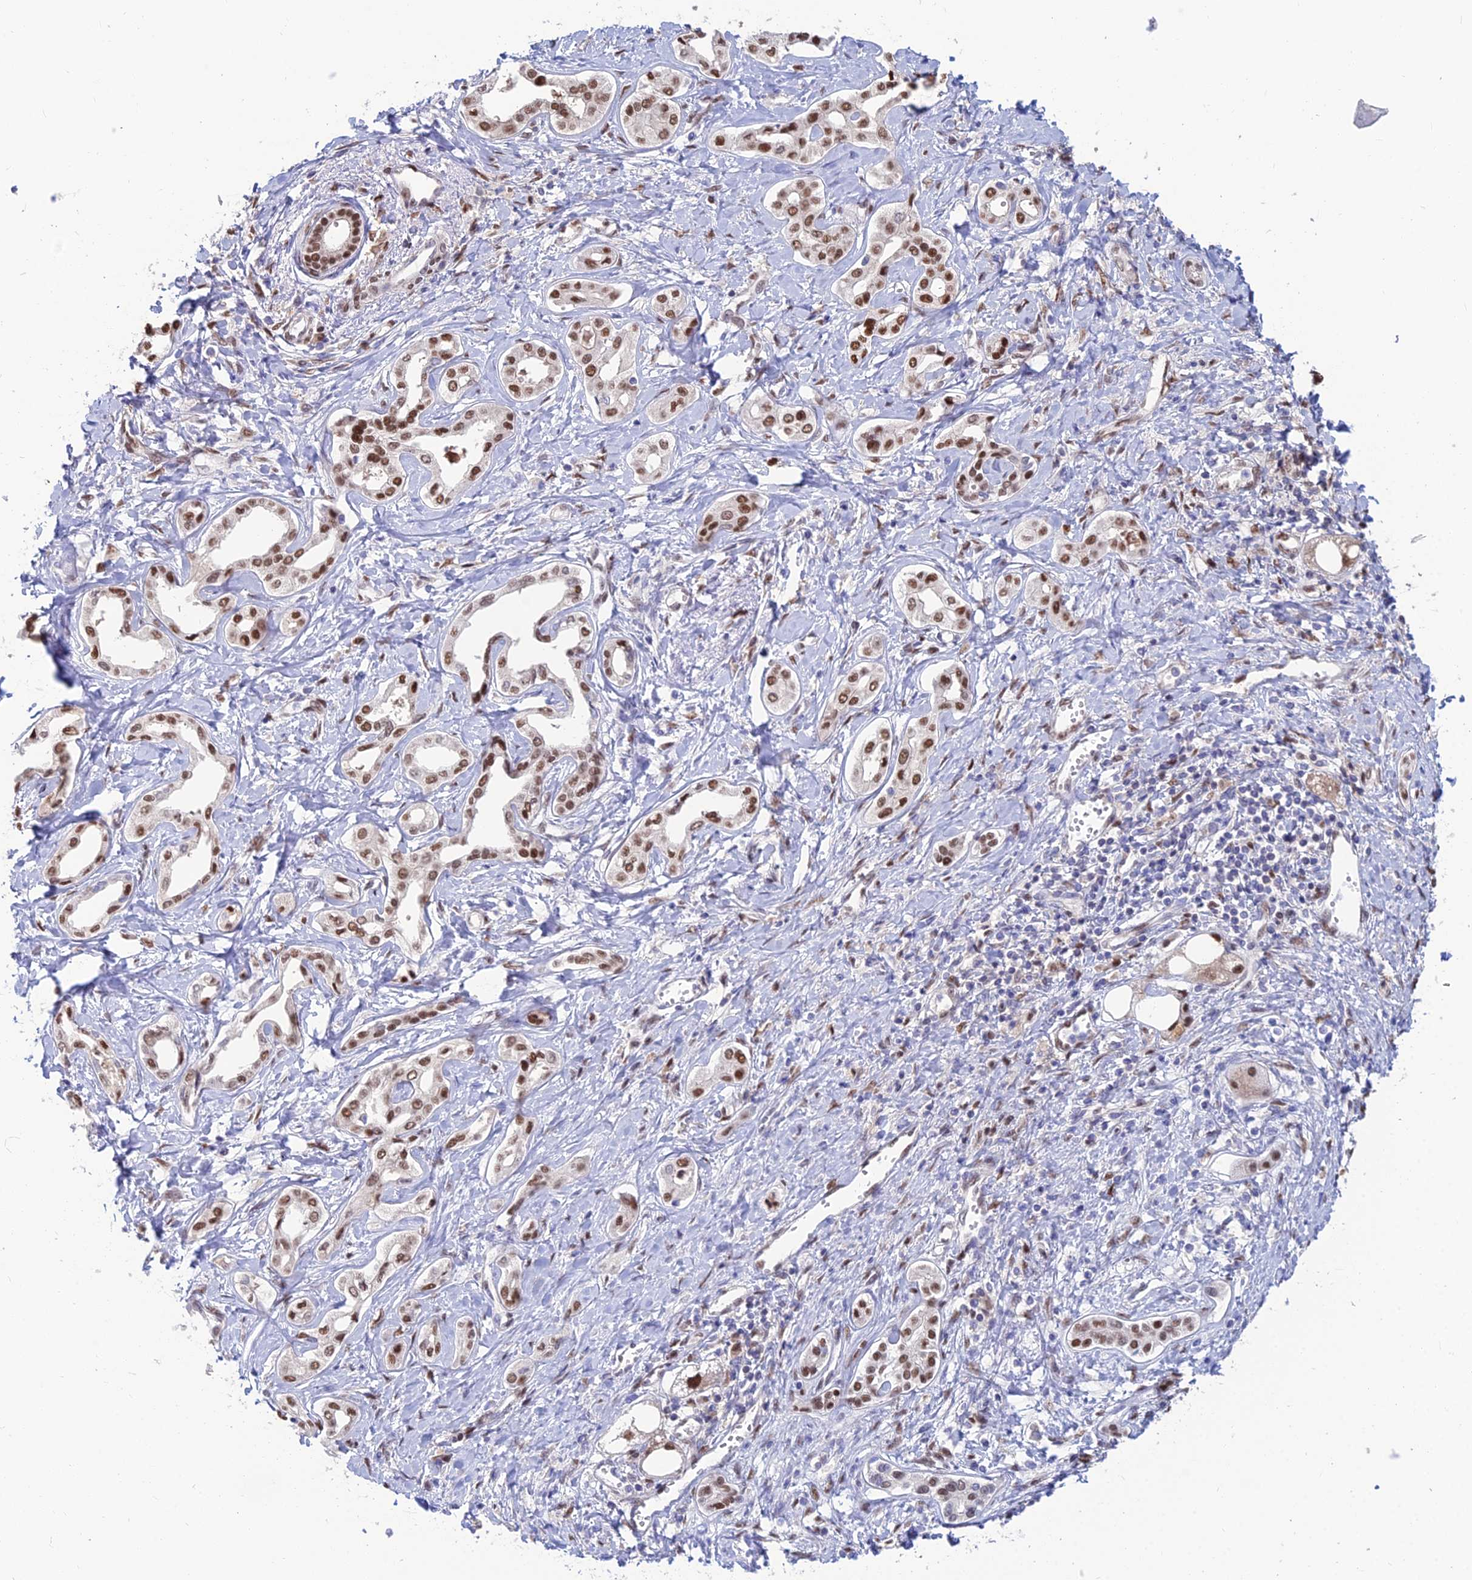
{"staining": {"intensity": "moderate", "quantity": ">75%", "location": "nuclear"}, "tissue": "liver cancer", "cell_type": "Tumor cells", "image_type": "cancer", "snomed": [{"axis": "morphology", "description": "Cholangiocarcinoma"}, {"axis": "topography", "description": "Liver"}], "caption": "Immunohistochemistry (IHC) image of neoplastic tissue: liver cancer (cholangiocarcinoma) stained using immunohistochemistry (IHC) shows medium levels of moderate protein expression localized specifically in the nuclear of tumor cells, appearing as a nuclear brown color.", "gene": "DNPEP", "patient": {"sex": "female", "age": 77}}